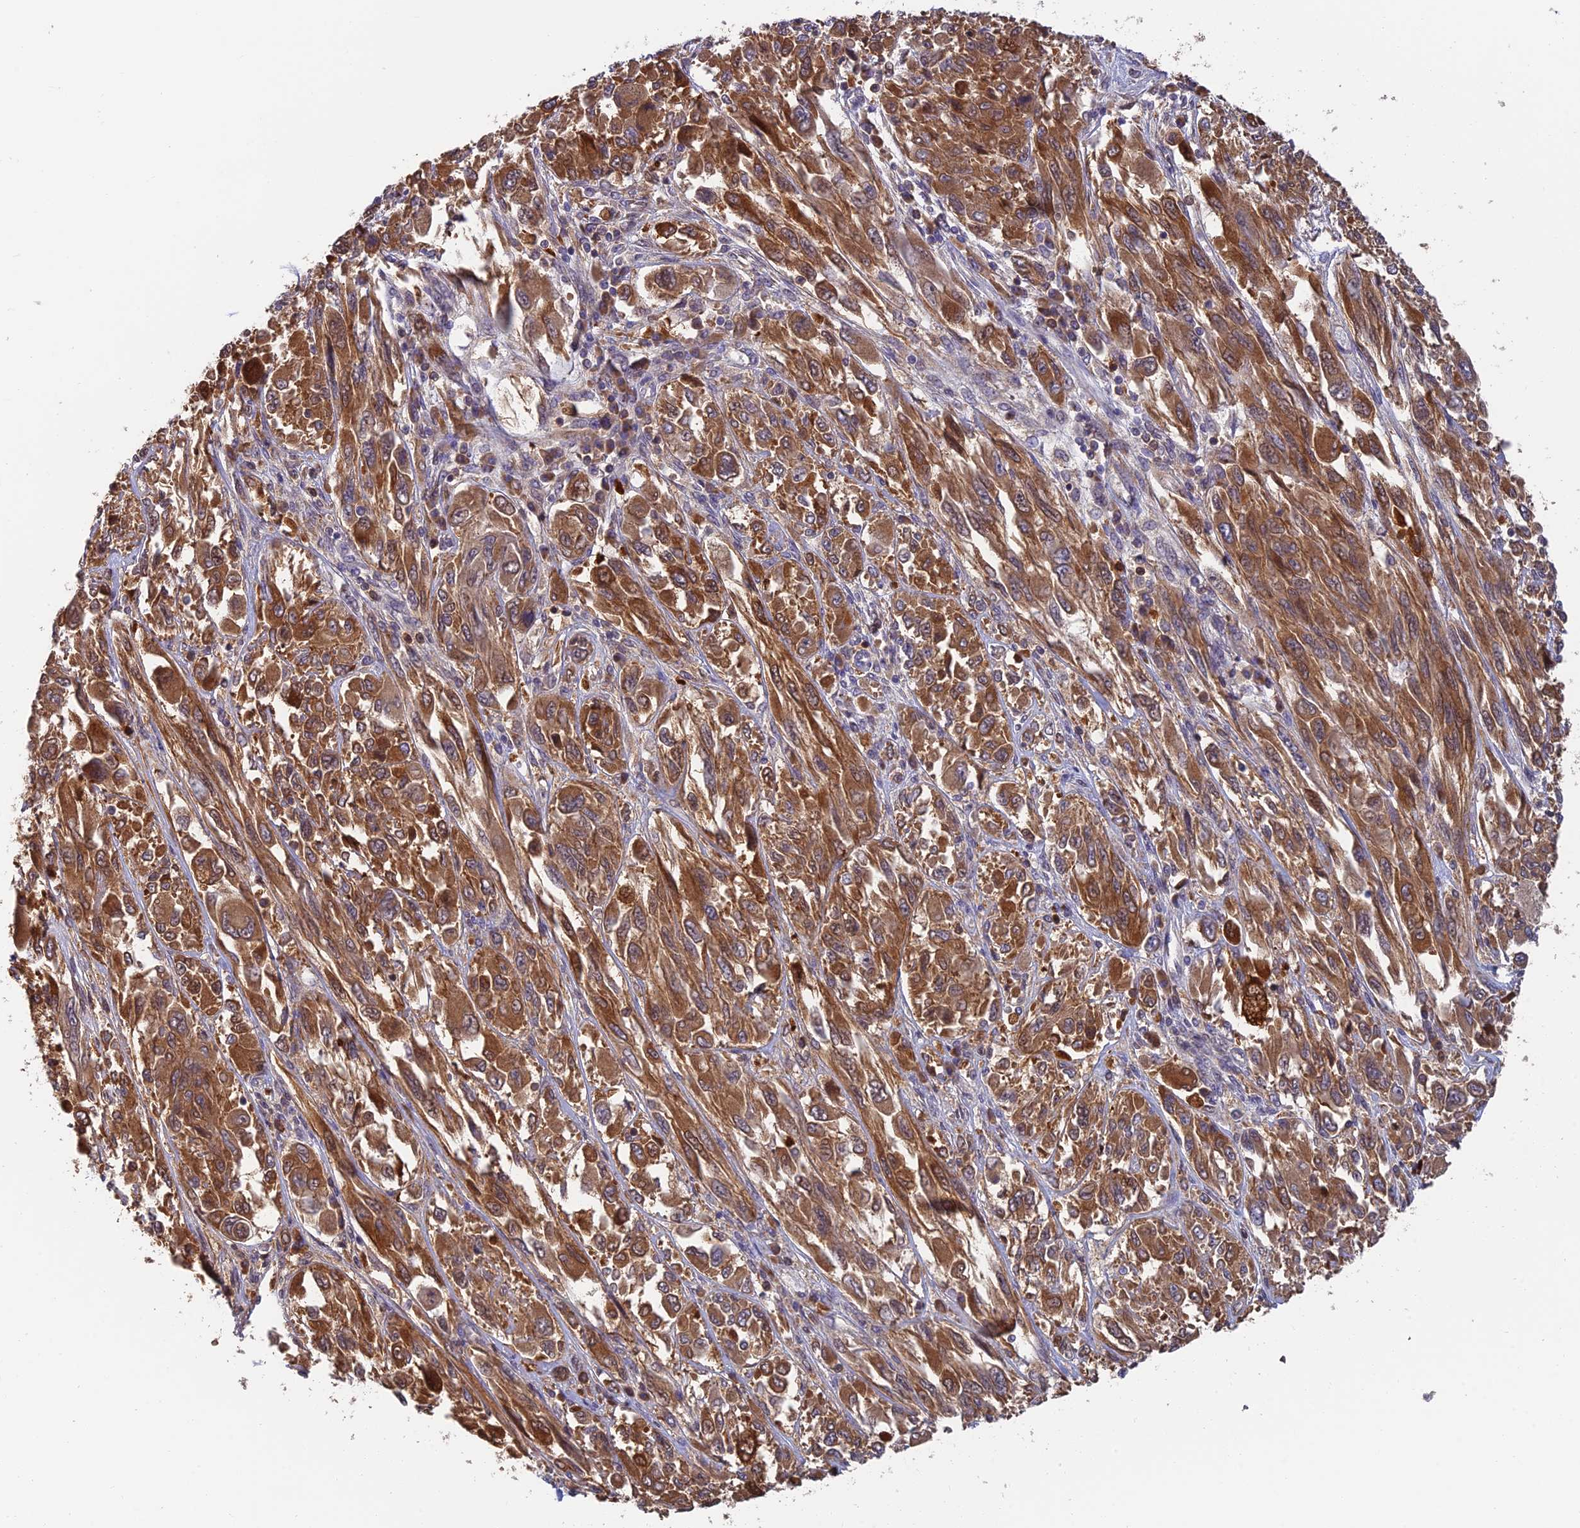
{"staining": {"intensity": "moderate", "quantity": ">75%", "location": "cytoplasmic/membranous"}, "tissue": "melanoma", "cell_type": "Tumor cells", "image_type": "cancer", "snomed": [{"axis": "morphology", "description": "Malignant melanoma, NOS"}, {"axis": "topography", "description": "Skin"}], "caption": "High-magnification brightfield microscopy of melanoma stained with DAB (3,3'-diaminobenzidine) (brown) and counterstained with hematoxylin (blue). tumor cells exhibit moderate cytoplasmic/membranous positivity is present in approximately>75% of cells. (DAB IHC with brightfield microscopy, high magnification).", "gene": "IPO5", "patient": {"sex": "female", "age": 91}}